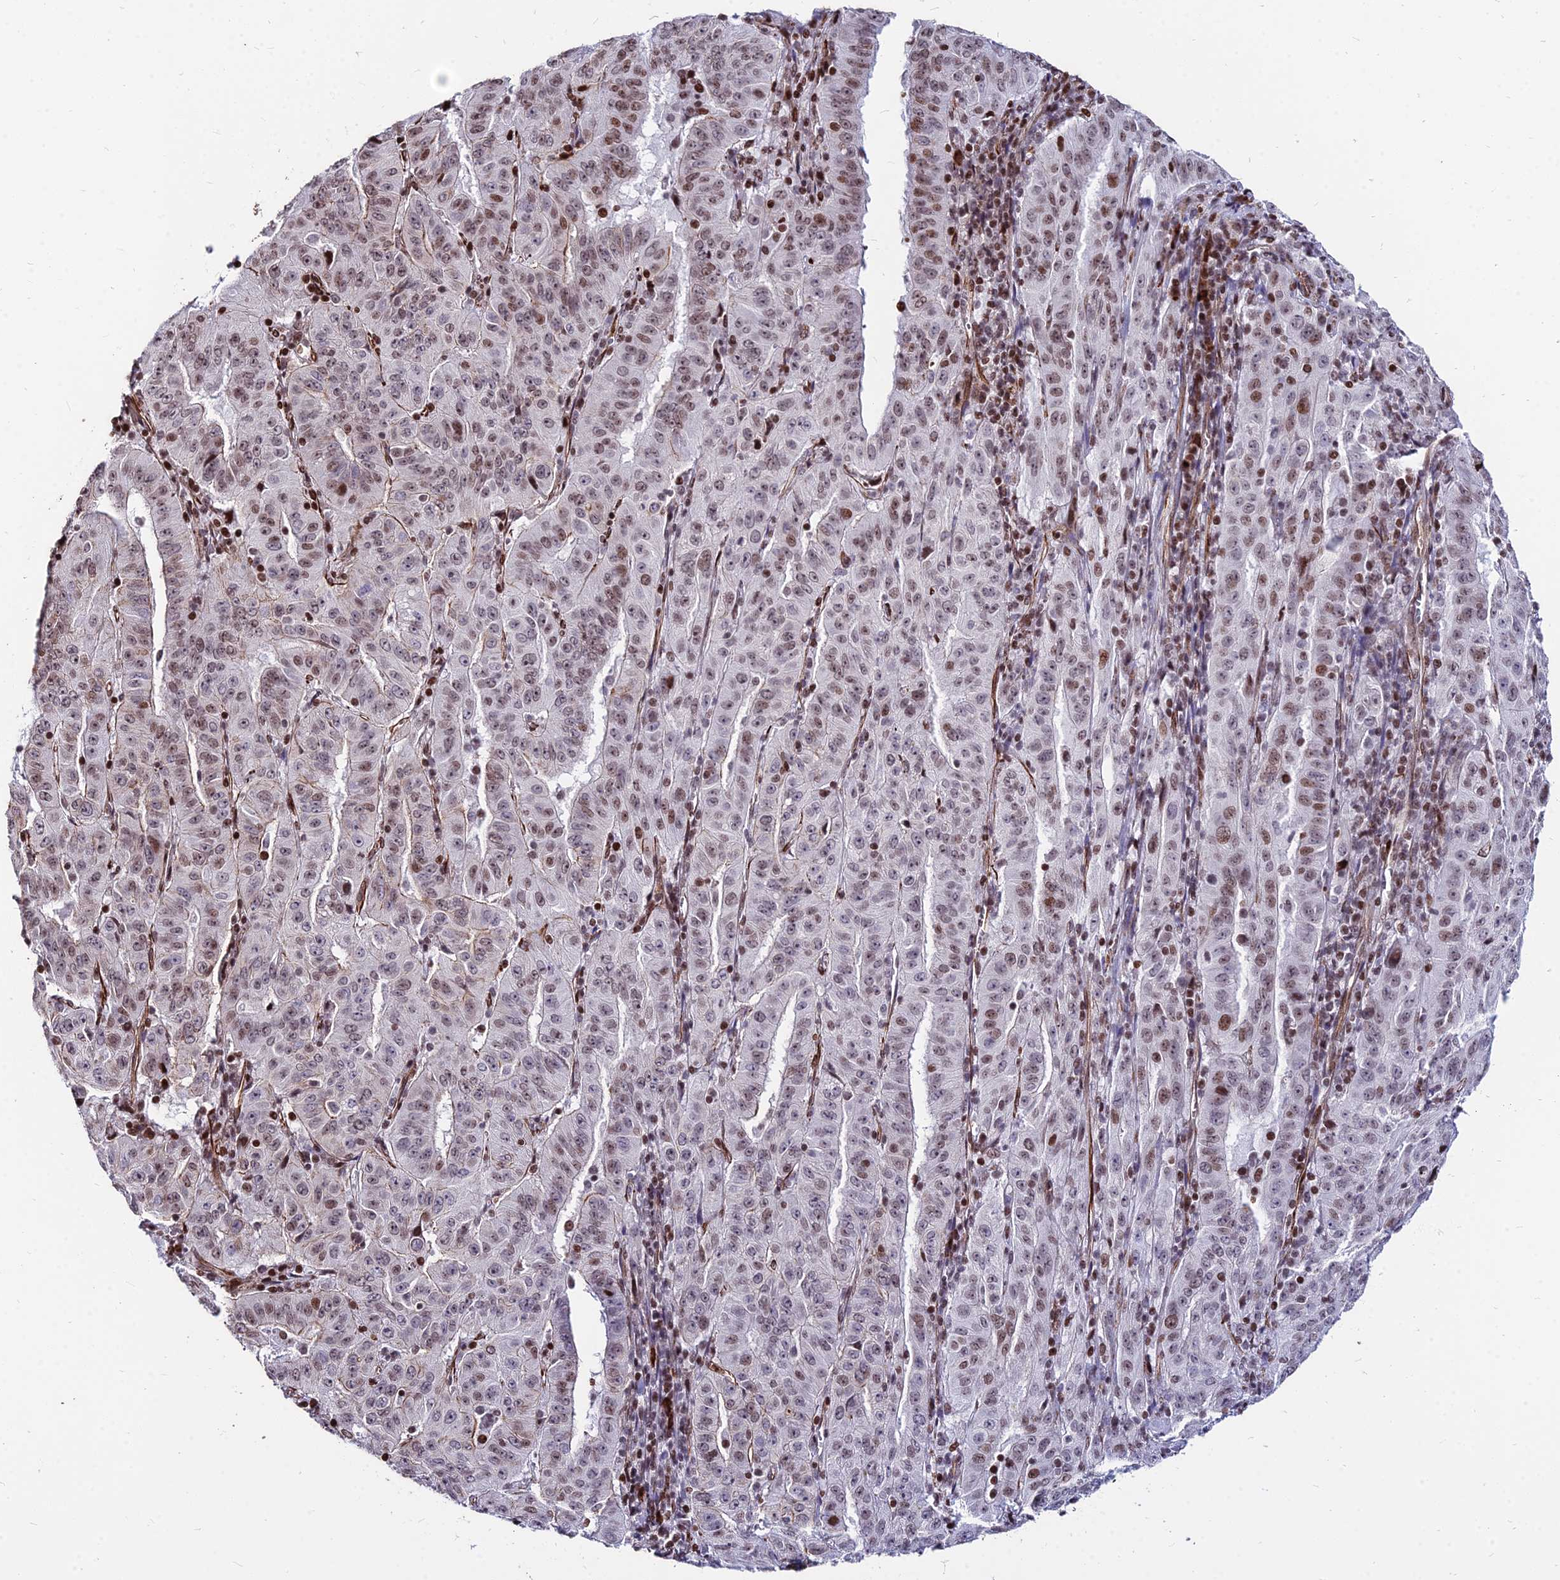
{"staining": {"intensity": "moderate", "quantity": ">75%", "location": "nuclear"}, "tissue": "pancreatic cancer", "cell_type": "Tumor cells", "image_type": "cancer", "snomed": [{"axis": "morphology", "description": "Adenocarcinoma, NOS"}, {"axis": "topography", "description": "Pancreas"}], "caption": "This photomicrograph reveals immunohistochemistry (IHC) staining of pancreatic cancer (adenocarcinoma), with medium moderate nuclear expression in about >75% of tumor cells.", "gene": "NYAP2", "patient": {"sex": "male", "age": 63}}